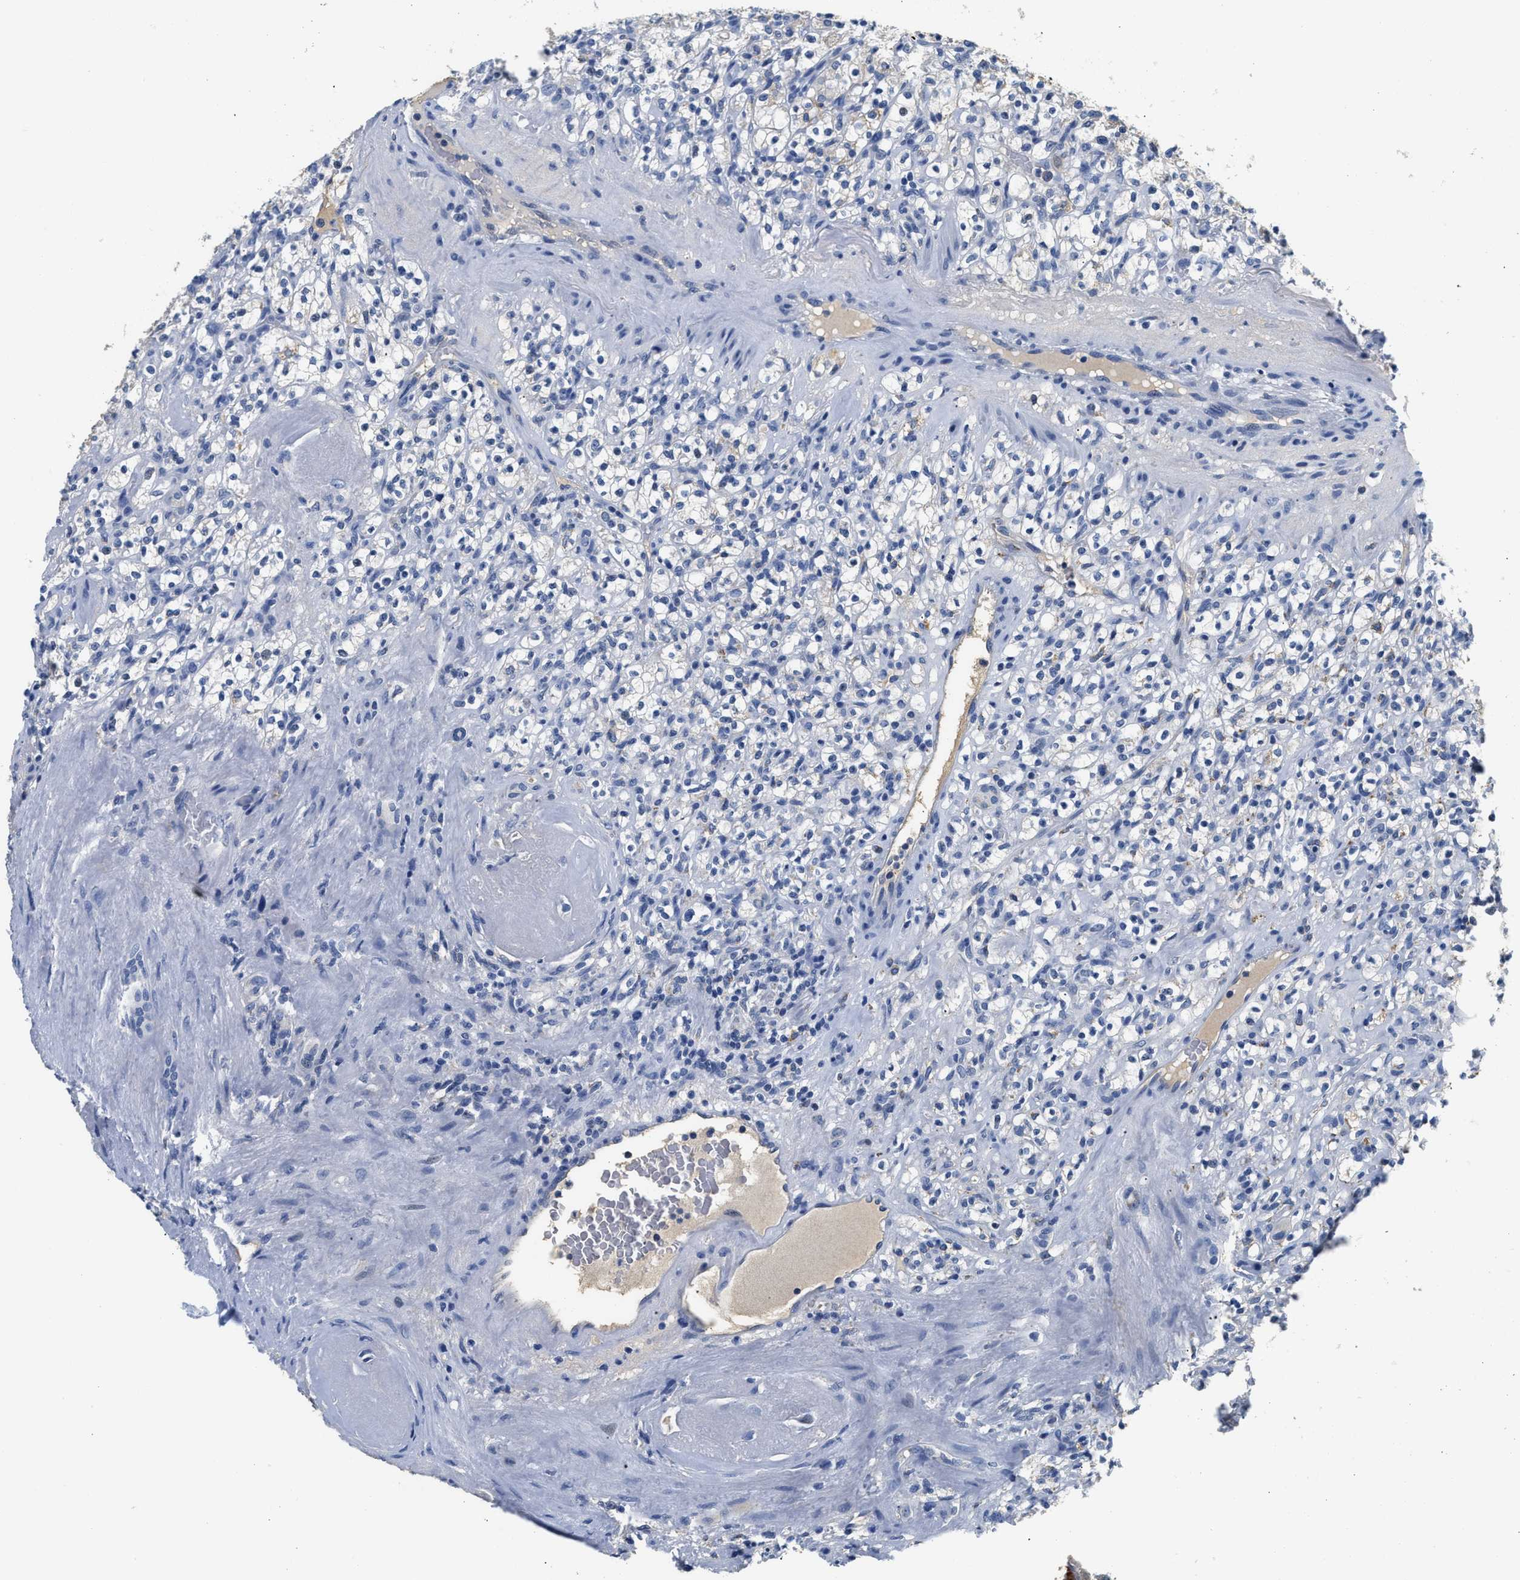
{"staining": {"intensity": "negative", "quantity": "none", "location": "none"}, "tissue": "renal cancer", "cell_type": "Tumor cells", "image_type": "cancer", "snomed": [{"axis": "morphology", "description": "Normal tissue, NOS"}, {"axis": "morphology", "description": "Adenocarcinoma, NOS"}, {"axis": "topography", "description": "Kidney"}], "caption": "An IHC image of renal cancer is shown. There is no staining in tumor cells of renal cancer. (Brightfield microscopy of DAB IHC at high magnification).", "gene": "PCK2", "patient": {"sex": "female", "age": 72}}